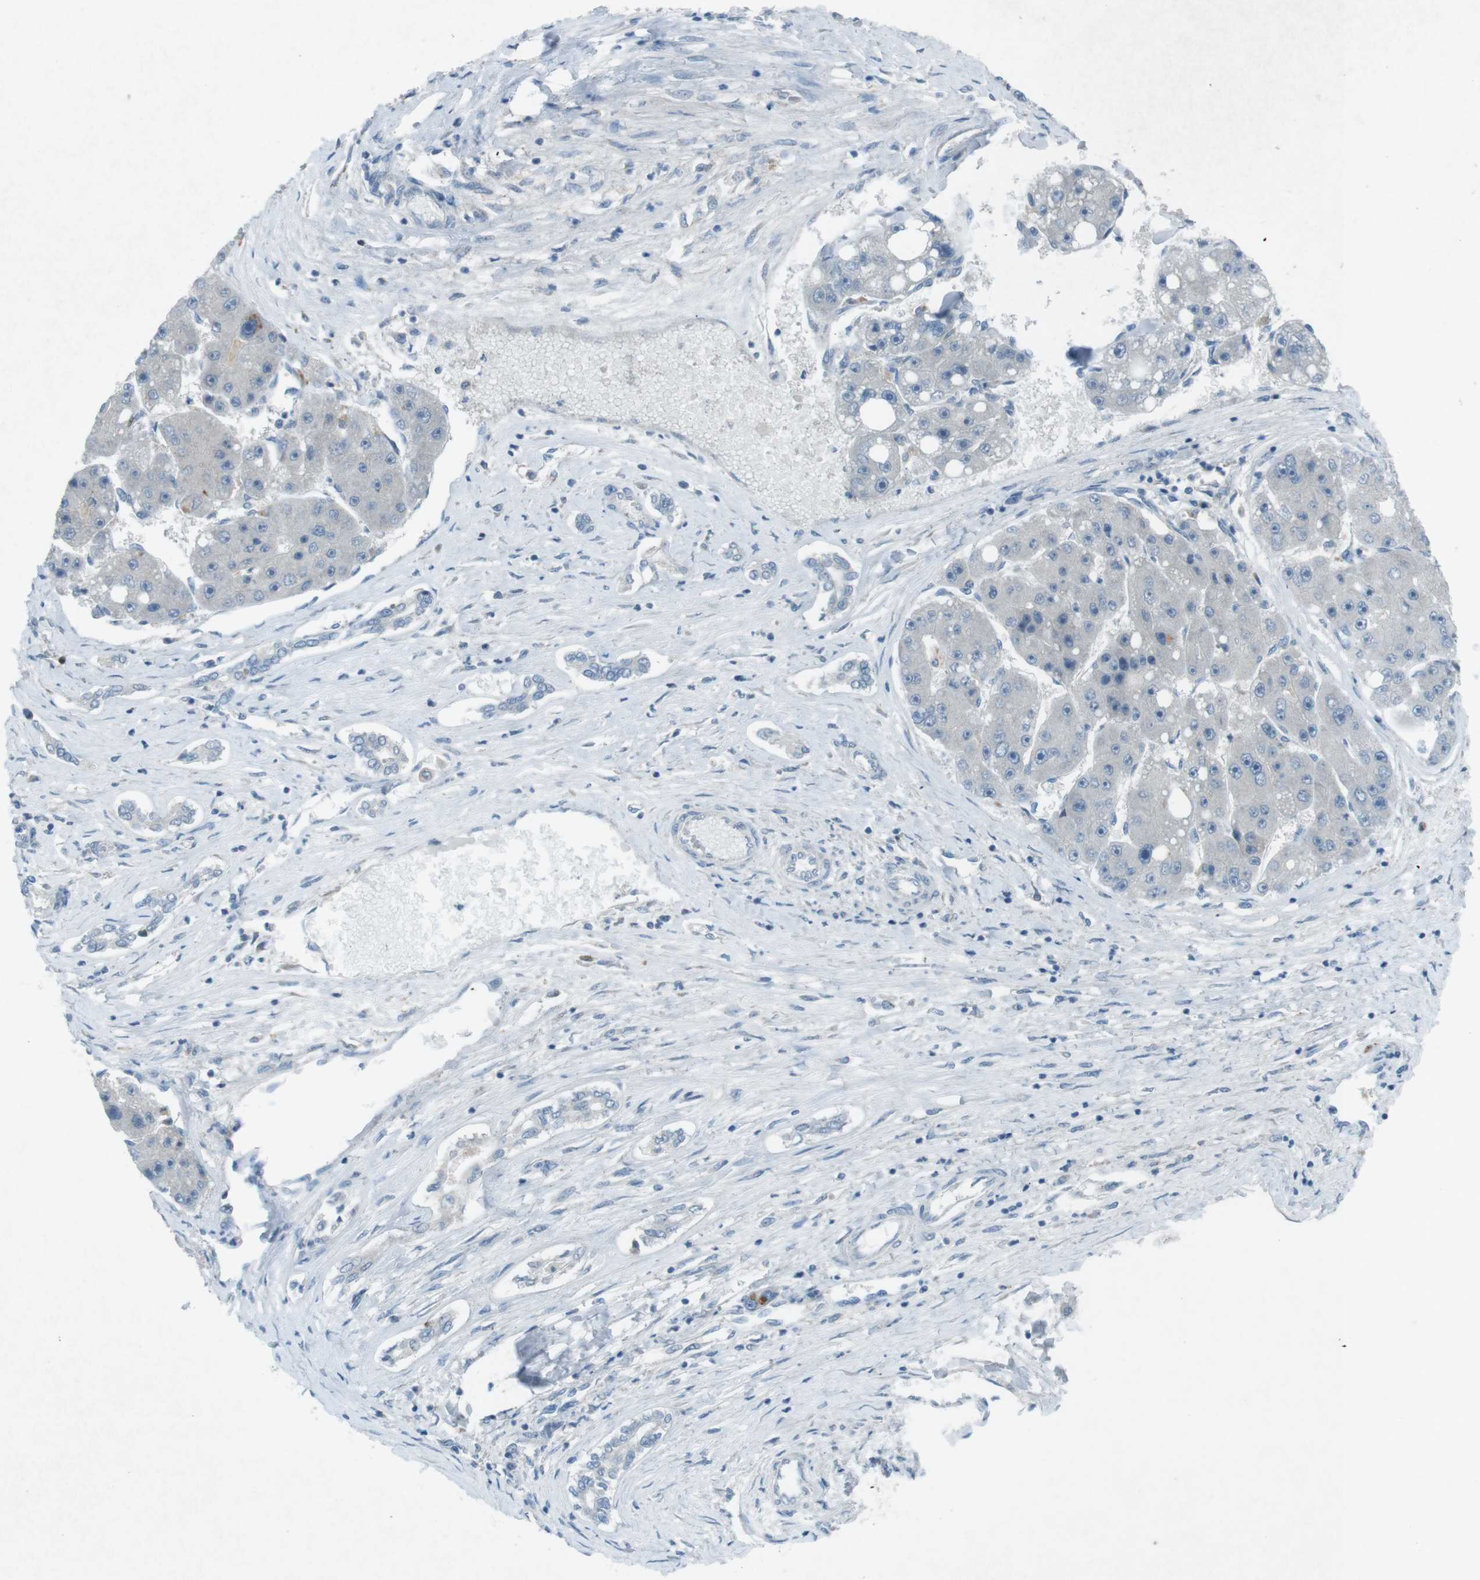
{"staining": {"intensity": "negative", "quantity": "none", "location": "none"}, "tissue": "liver cancer", "cell_type": "Tumor cells", "image_type": "cancer", "snomed": [{"axis": "morphology", "description": "Carcinoma, Hepatocellular, NOS"}, {"axis": "topography", "description": "Liver"}], "caption": "Immunohistochemistry (IHC) image of liver cancer stained for a protein (brown), which reveals no positivity in tumor cells. Nuclei are stained in blue.", "gene": "FCRLA", "patient": {"sex": "female", "age": 61}}